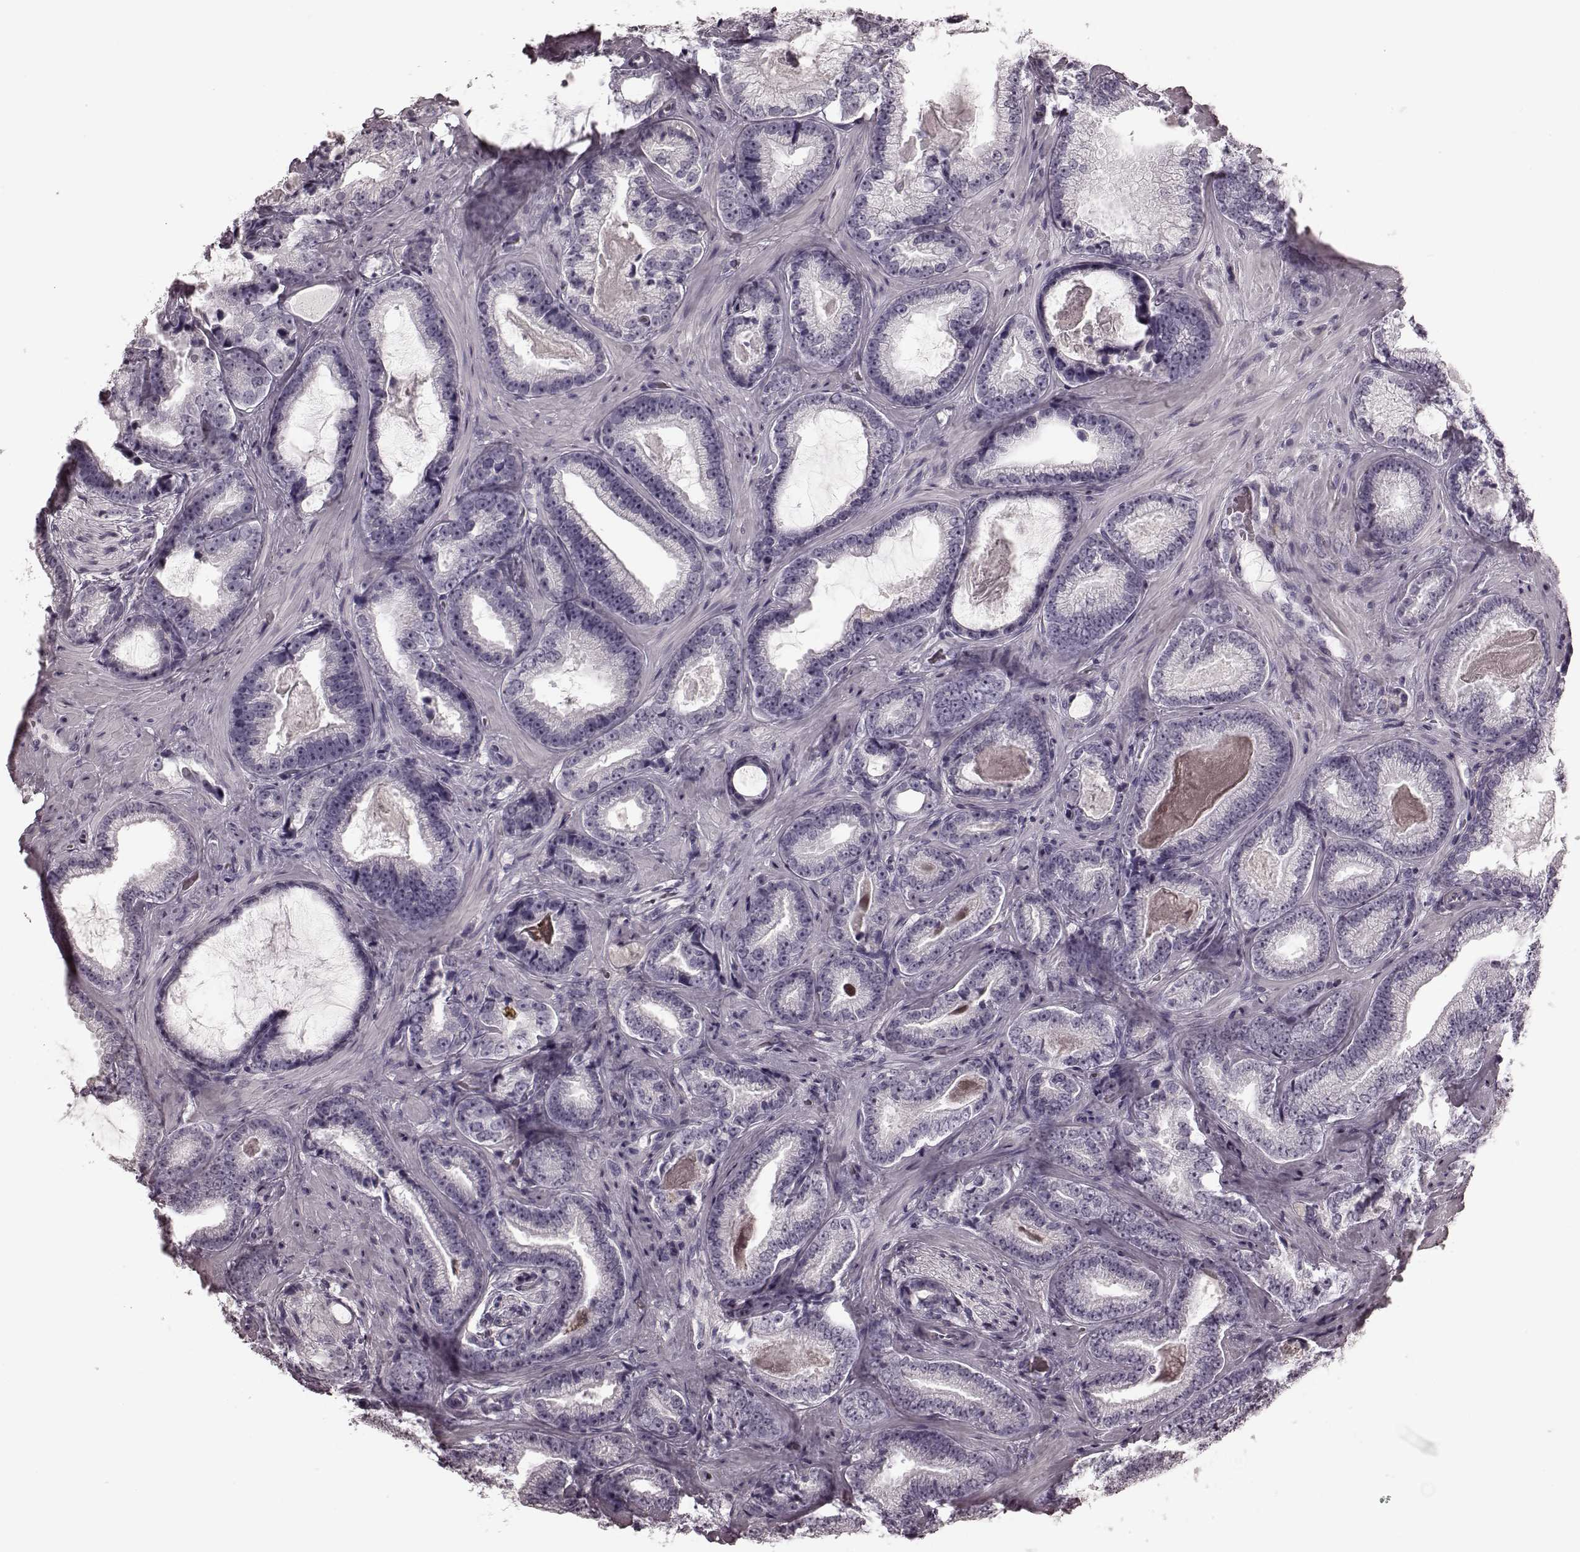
{"staining": {"intensity": "negative", "quantity": "none", "location": "none"}, "tissue": "prostate cancer", "cell_type": "Tumor cells", "image_type": "cancer", "snomed": [{"axis": "morphology", "description": "Adenocarcinoma, Low grade"}, {"axis": "topography", "description": "Prostate"}], "caption": "High power microscopy histopathology image of an immunohistochemistry photomicrograph of prostate cancer (adenocarcinoma (low-grade)), revealing no significant expression in tumor cells.", "gene": "TRPM1", "patient": {"sex": "male", "age": 61}}